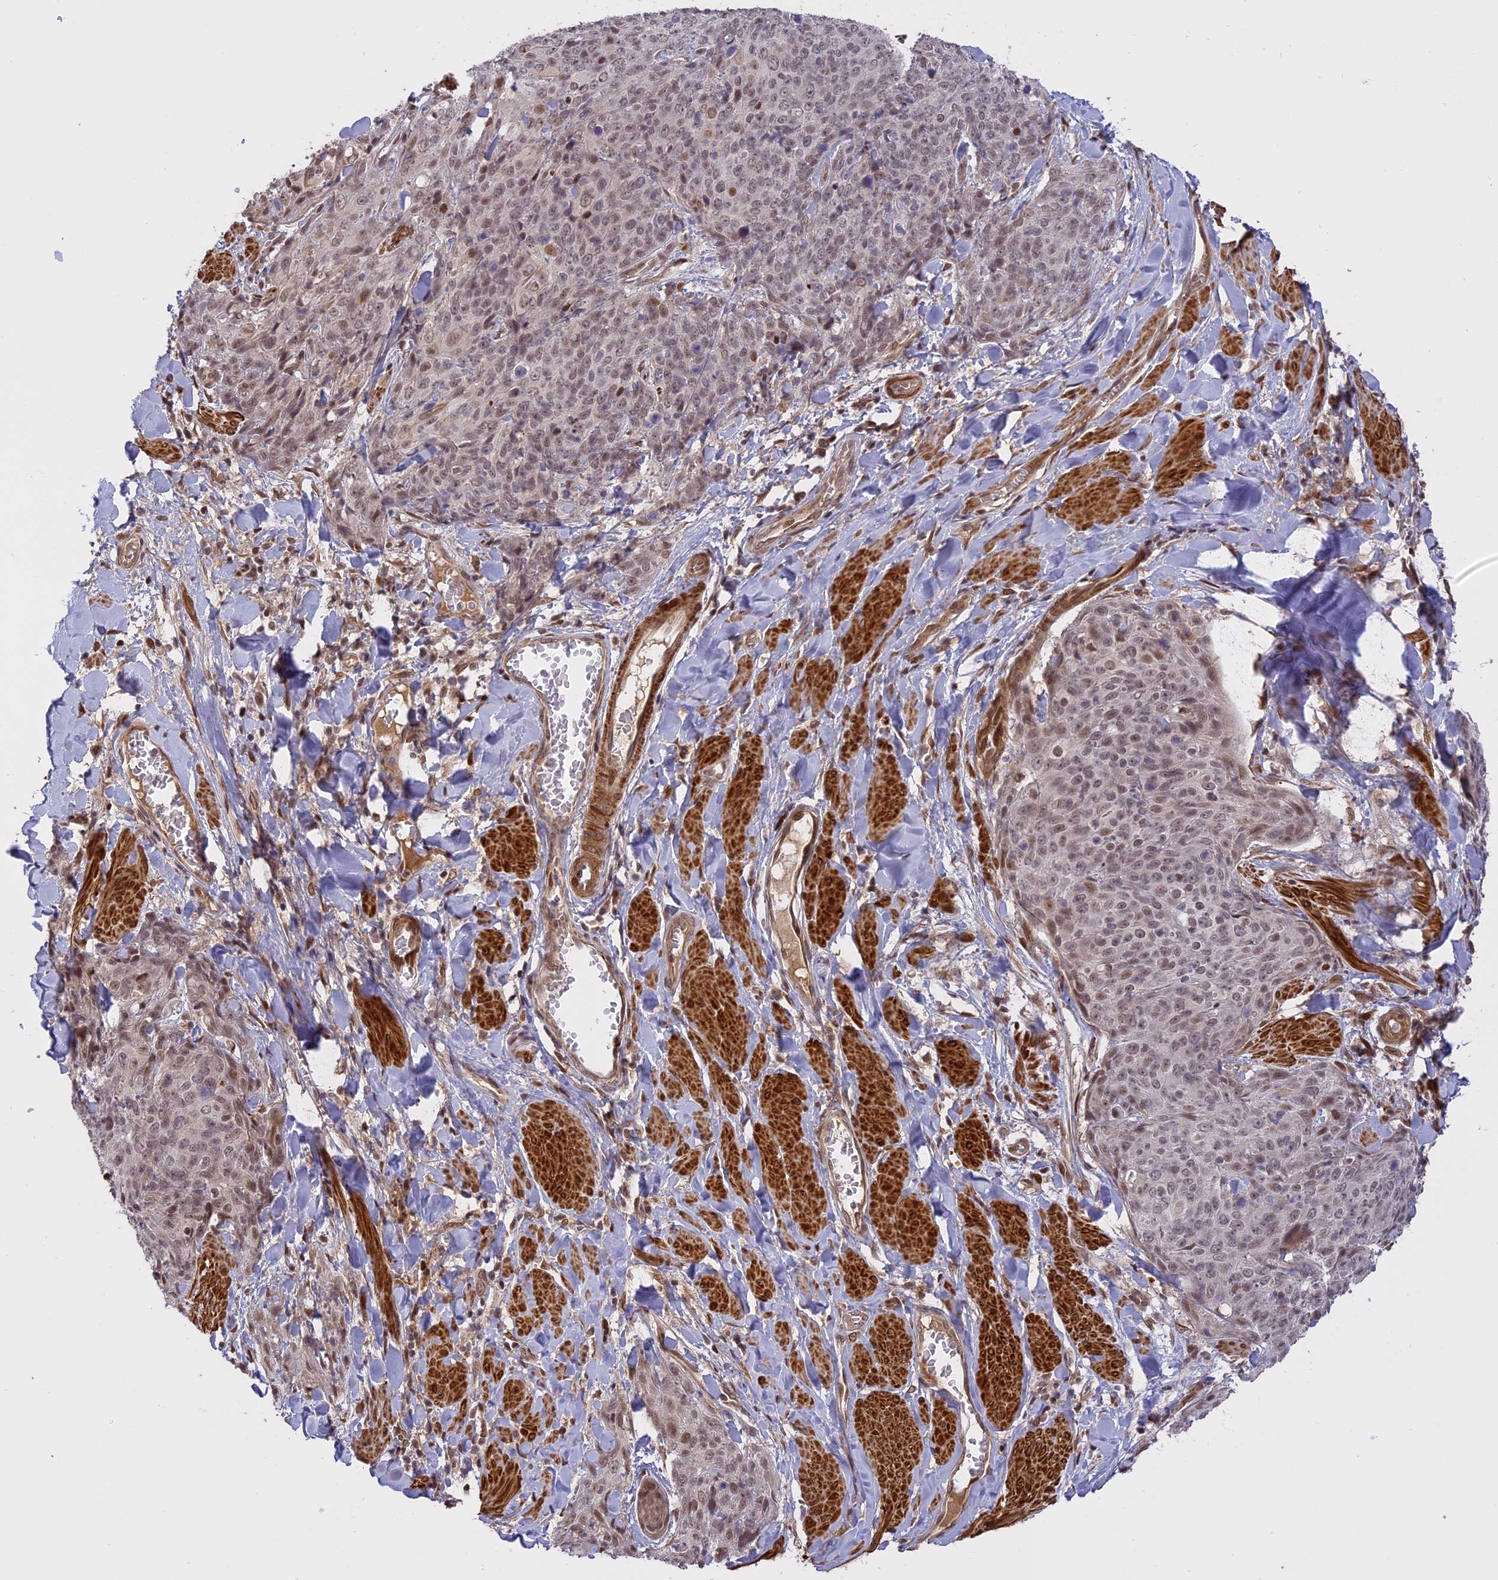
{"staining": {"intensity": "weak", "quantity": "<25%", "location": "nuclear"}, "tissue": "skin cancer", "cell_type": "Tumor cells", "image_type": "cancer", "snomed": [{"axis": "morphology", "description": "Squamous cell carcinoma, NOS"}, {"axis": "topography", "description": "Skin"}, {"axis": "topography", "description": "Vulva"}], "caption": "A high-resolution micrograph shows IHC staining of skin squamous cell carcinoma, which shows no significant positivity in tumor cells.", "gene": "PRELID2", "patient": {"sex": "female", "age": 85}}